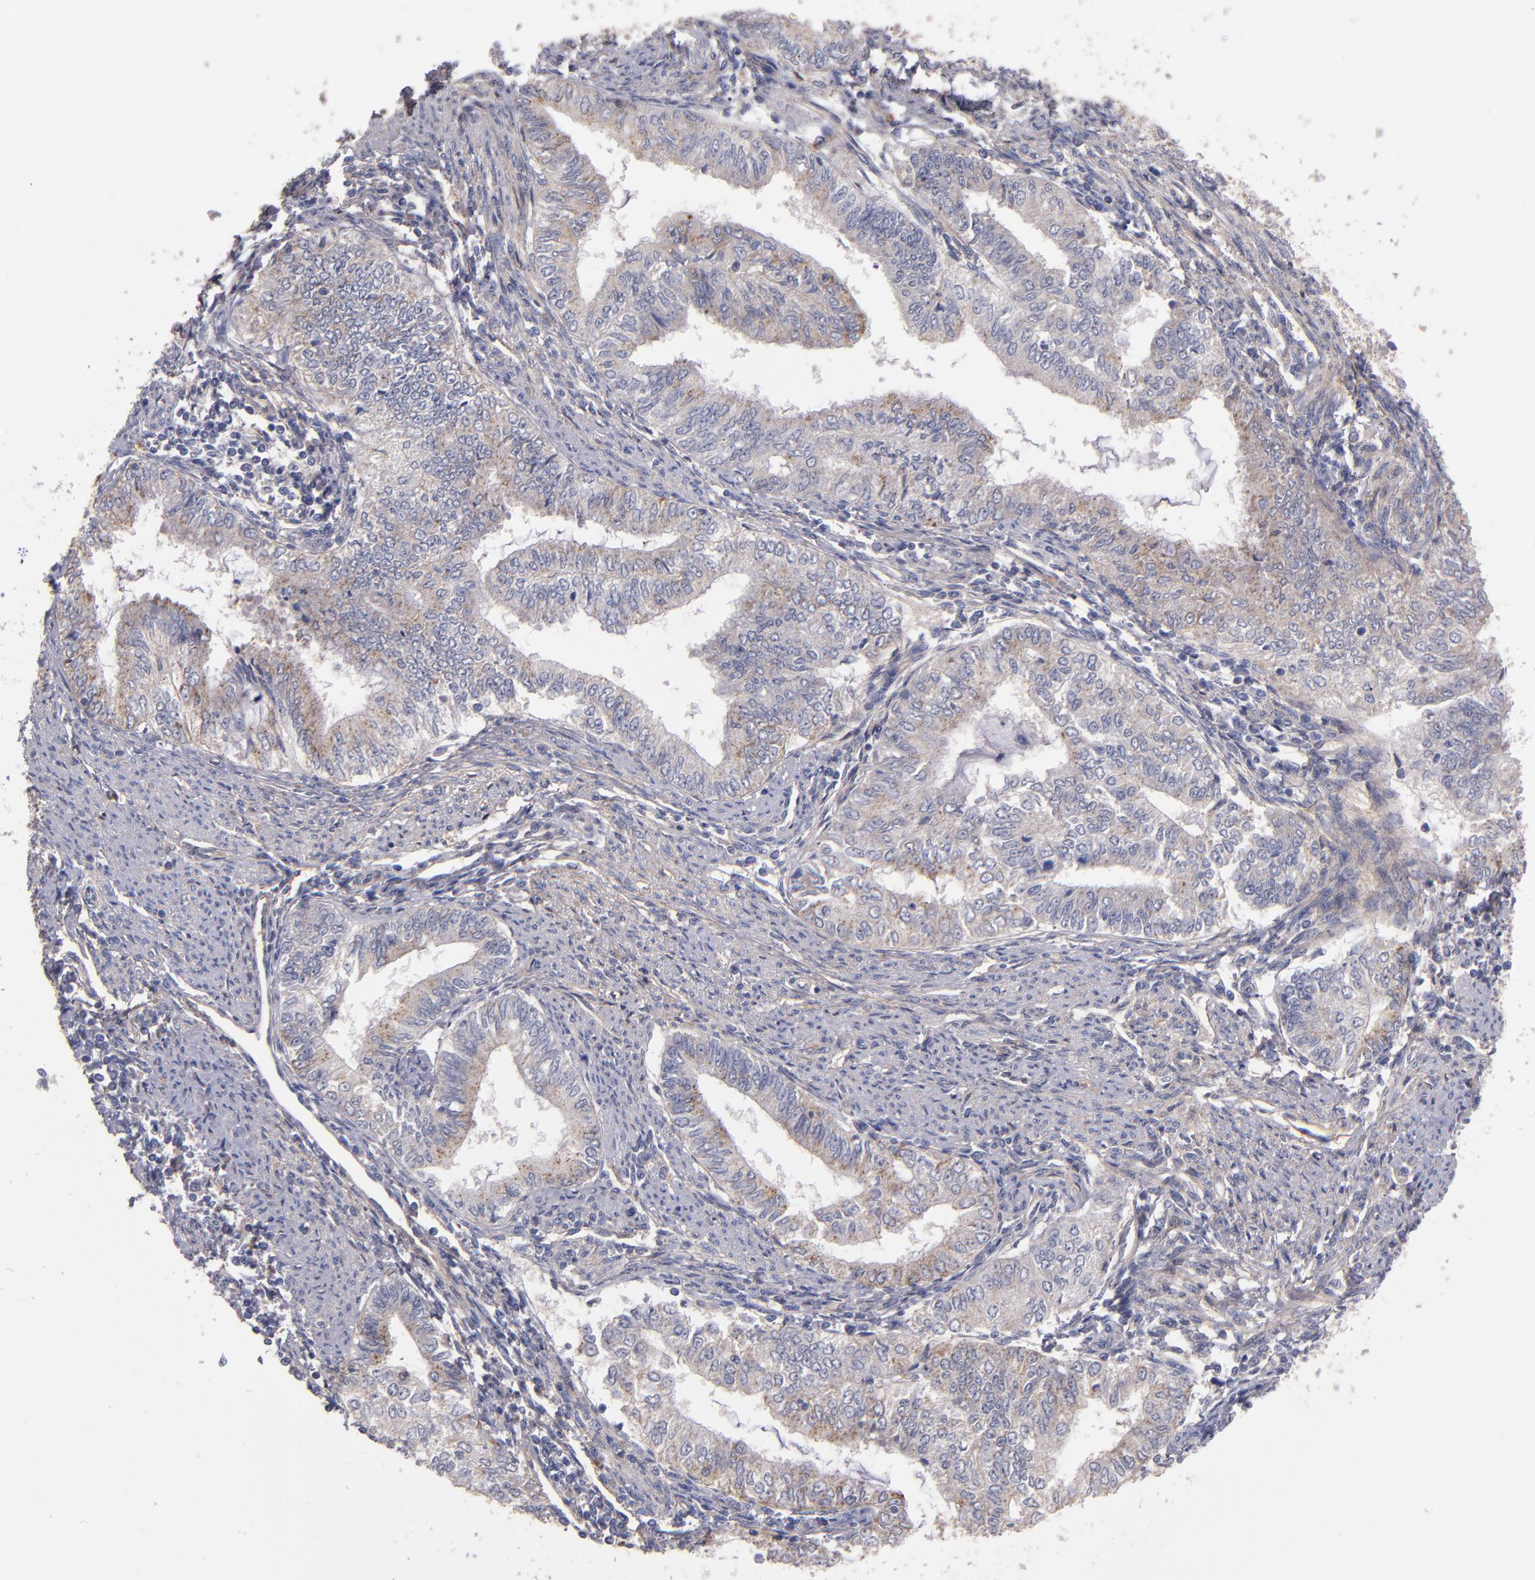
{"staining": {"intensity": "weak", "quantity": "25%-75%", "location": "cytoplasmic/membranous"}, "tissue": "endometrial cancer", "cell_type": "Tumor cells", "image_type": "cancer", "snomed": [{"axis": "morphology", "description": "Adenocarcinoma, NOS"}, {"axis": "topography", "description": "Endometrium"}], "caption": "Endometrial adenocarcinoma tissue demonstrates weak cytoplasmic/membranous expression in approximately 25%-75% of tumor cells The staining was performed using DAB (3,3'-diaminobenzidine), with brown indicating positive protein expression. Nuclei are stained blue with hematoxylin.", "gene": "PLSCR4", "patient": {"sex": "female", "age": 66}}